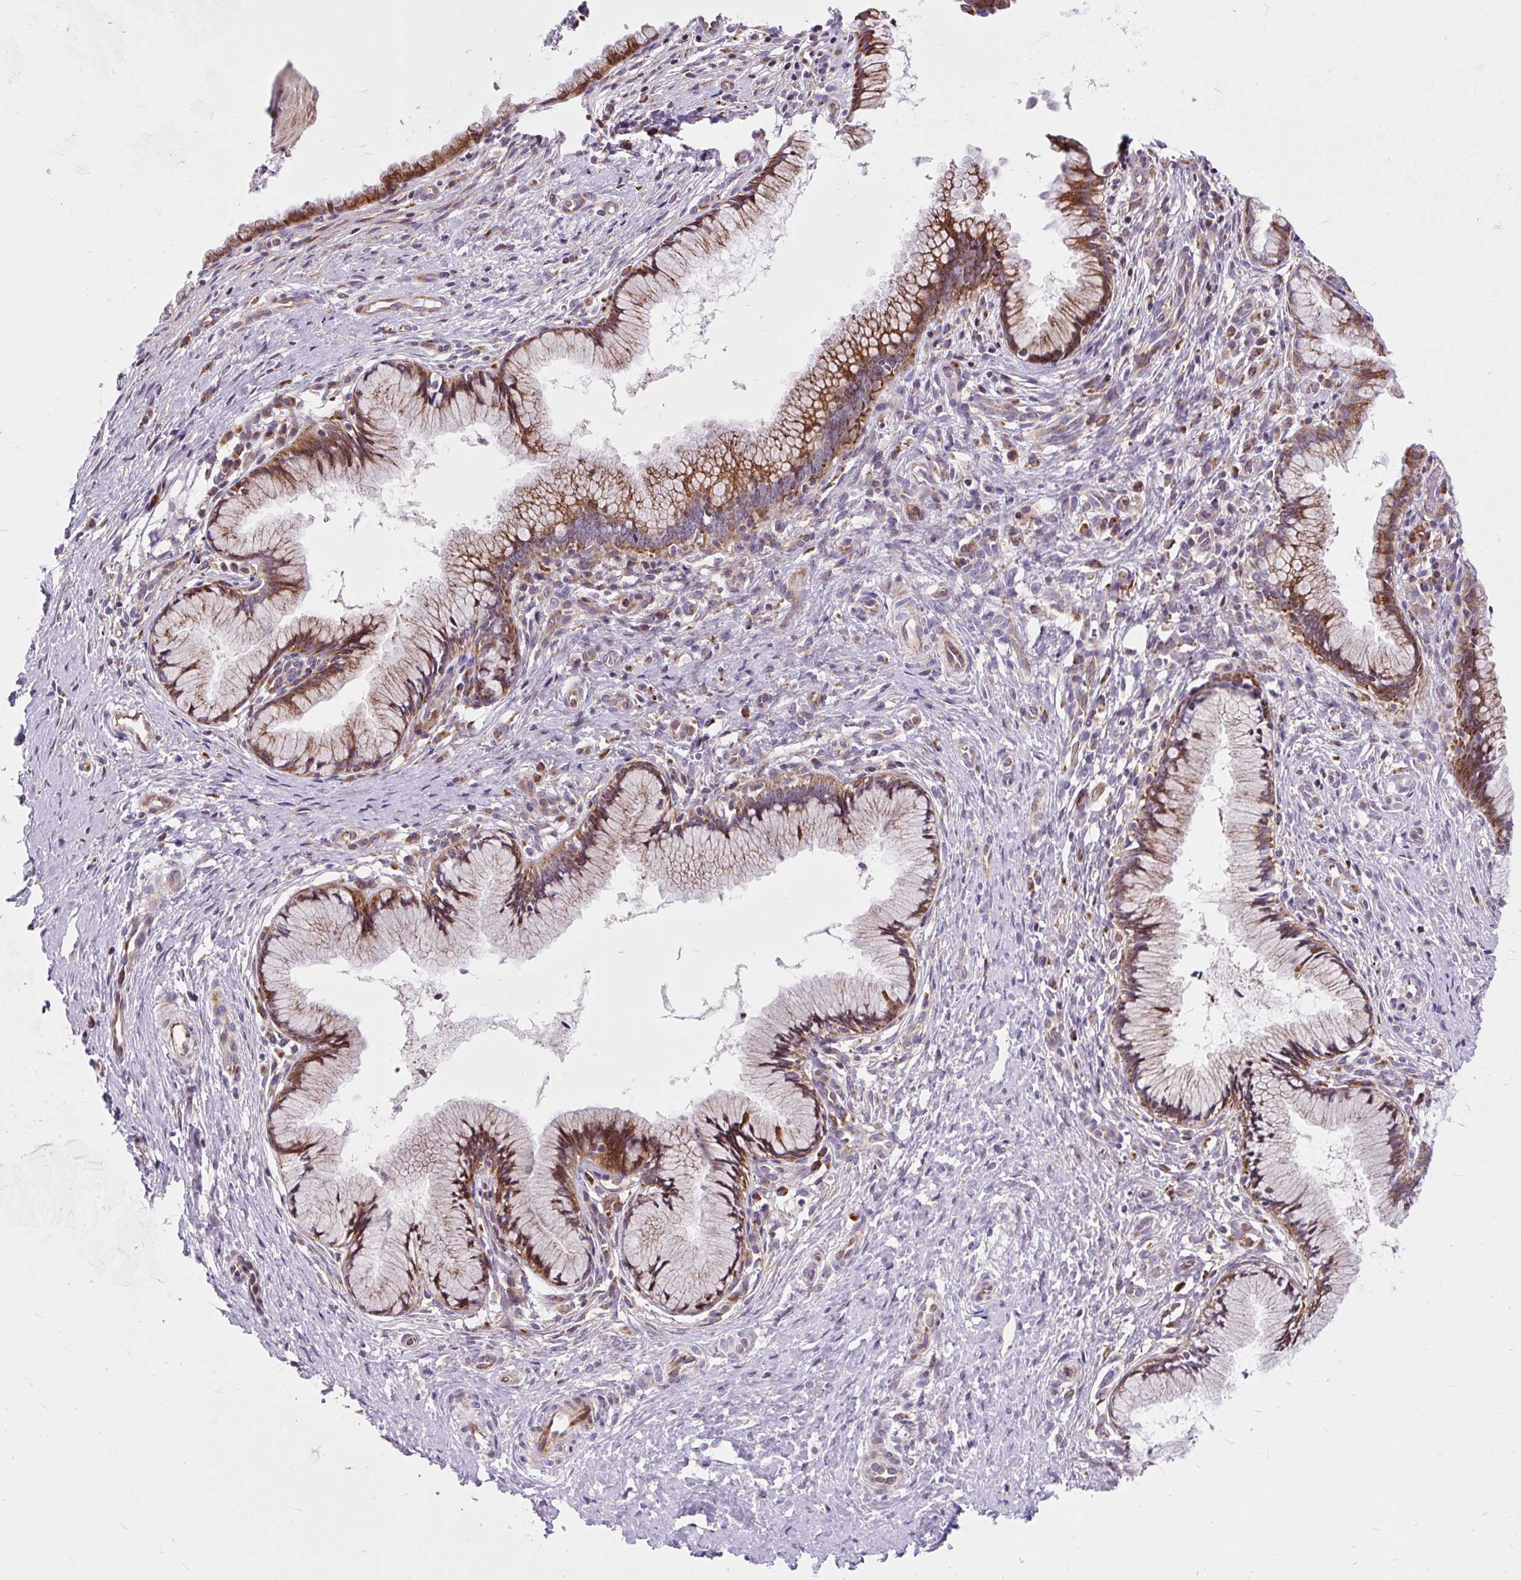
{"staining": {"intensity": "moderate", "quantity": "25%-75%", "location": "cytoplasmic/membranous"}, "tissue": "cervix", "cell_type": "Glandular cells", "image_type": "normal", "snomed": [{"axis": "morphology", "description": "Normal tissue, NOS"}, {"axis": "topography", "description": "Cervix"}], "caption": "Immunohistochemistry (IHC) of unremarkable cervix reveals medium levels of moderate cytoplasmic/membranous expression in about 25%-75% of glandular cells.", "gene": "CISD3", "patient": {"sex": "female", "age": 36}}